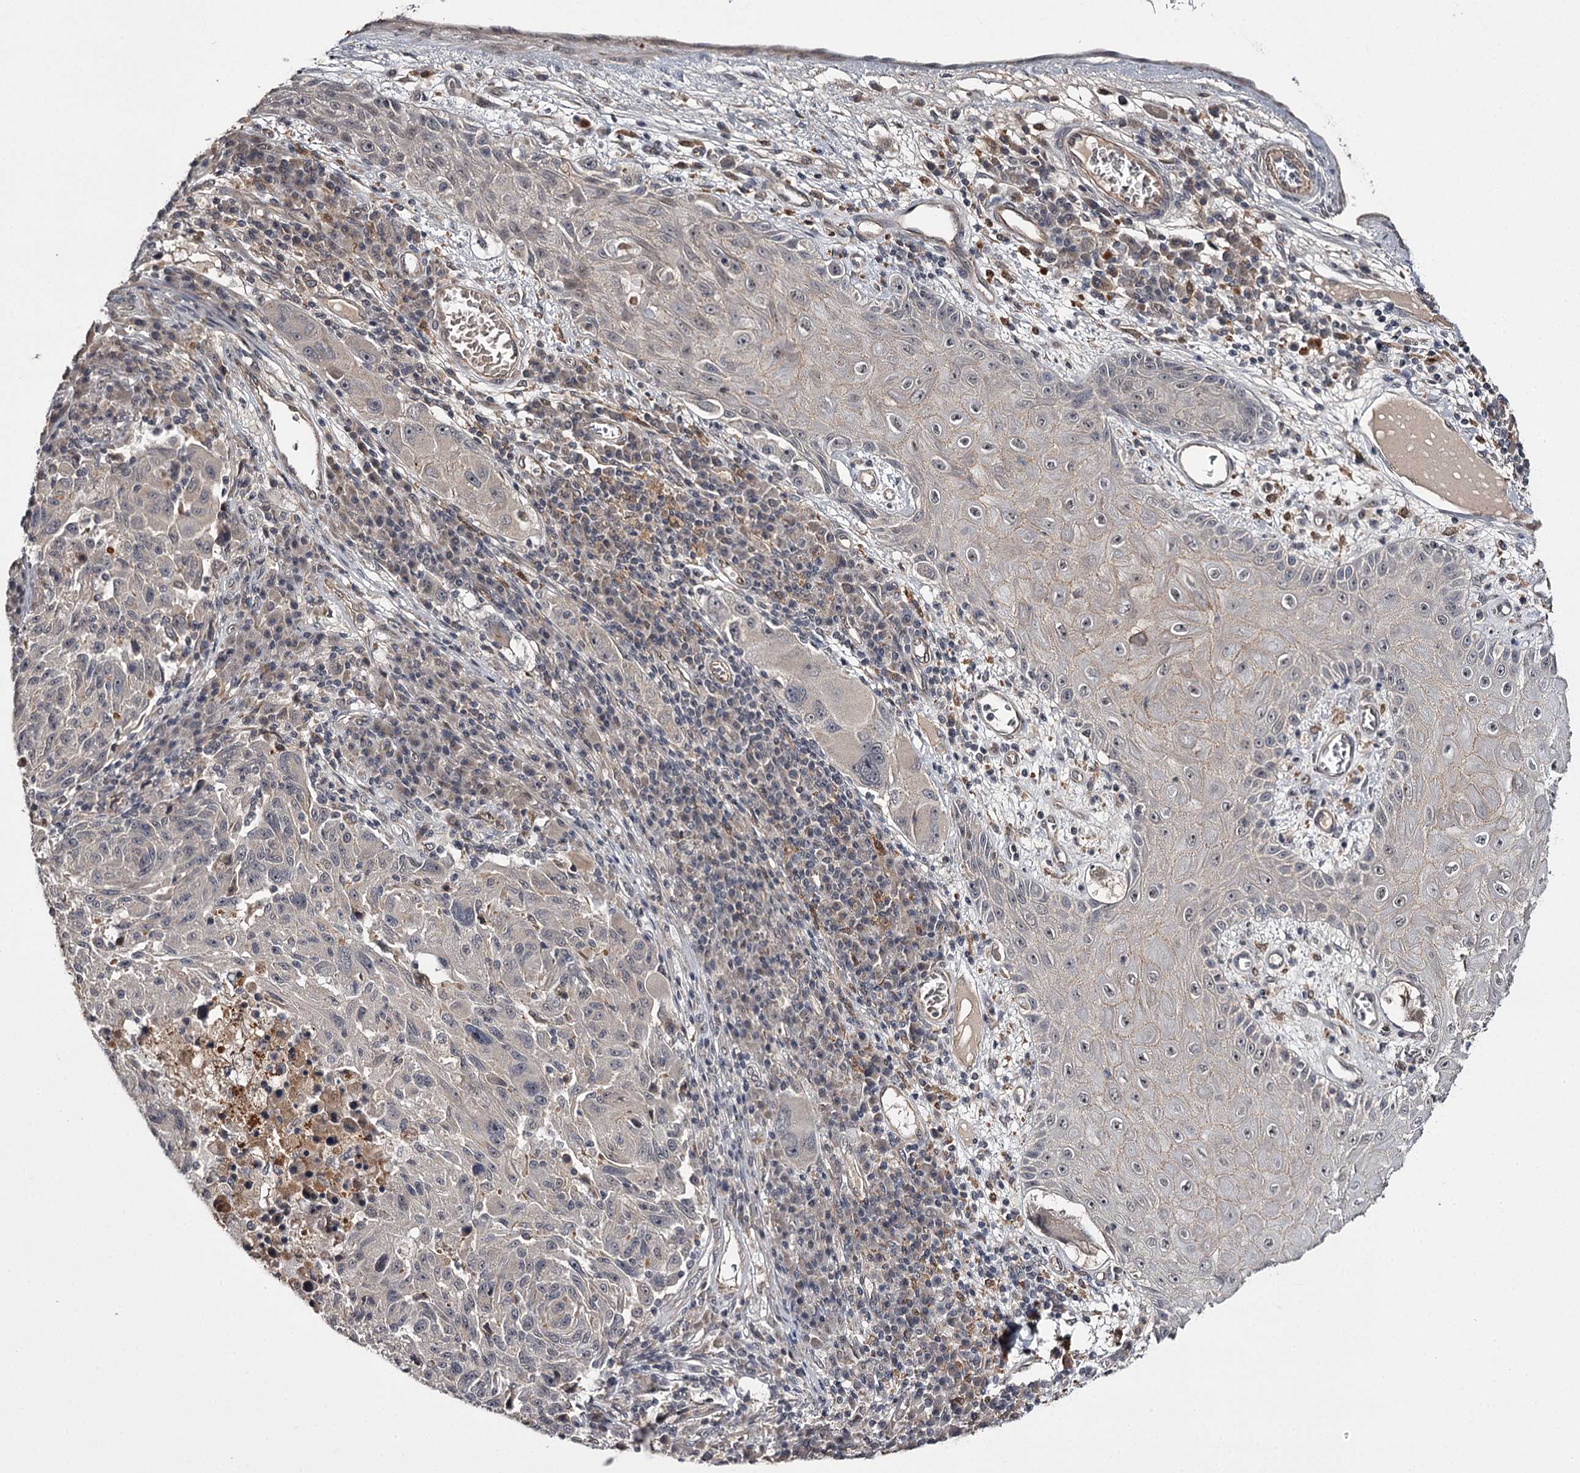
{"staining": {"intensity": "negative", "quantity": "none", "location": "none"}, "tissue": "melanoma", "cell_type": "Tumor cells", "image_type": "cancer", "snomed": [{"axis": "morphology", "description": "Malignant melanoma, NOS"}, {"axis": "topography", "description": "Skin"}], "caption": "Micrograph shows no significant protein expression in tumor cells of malignant melanoma.", "gene": "CWF19L2", "patient": {"sex": "male", "age": 53}}